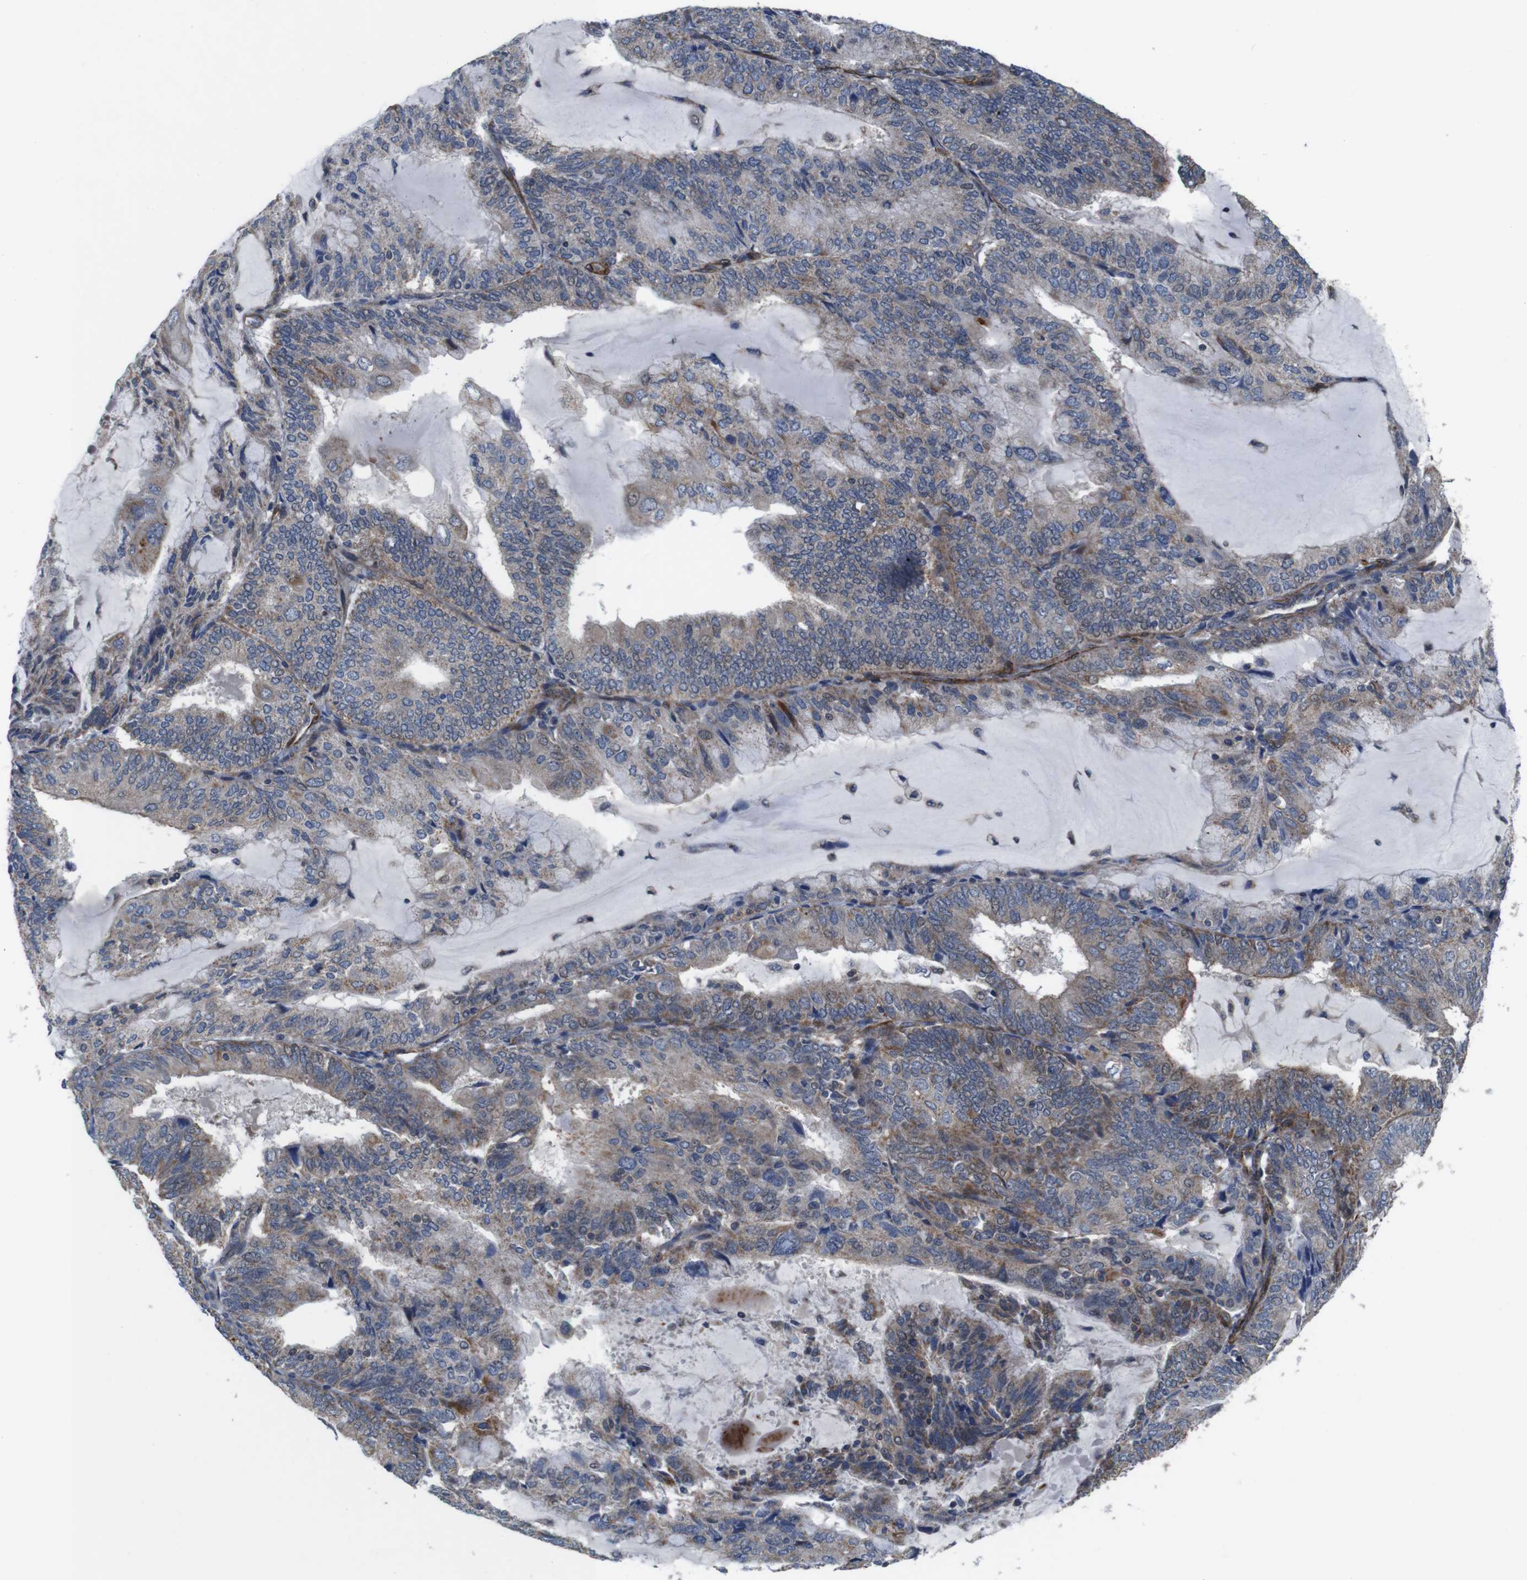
{"staining": {"intensity": "weak", "quantity": ">75%", "location": "cytoplasmic/membranous"}, "tissue": "endometrial cancer", "cell_type": "Tumor cells", "image_type": "cancer", "snomed": [{"axis": "morphology", "description": "Adenocarcinoma, NOS"}, {"axis": "topography", "description": "Endometrium"}], "caption": "Tumor cells exhibit low levels of weak cytoplasmic/membranous expression in about >75% of cells in human endometrial cancer (adenocarcinoma).", "gene": "GGT7", "patient": {"sex": "female", "age": 81}}